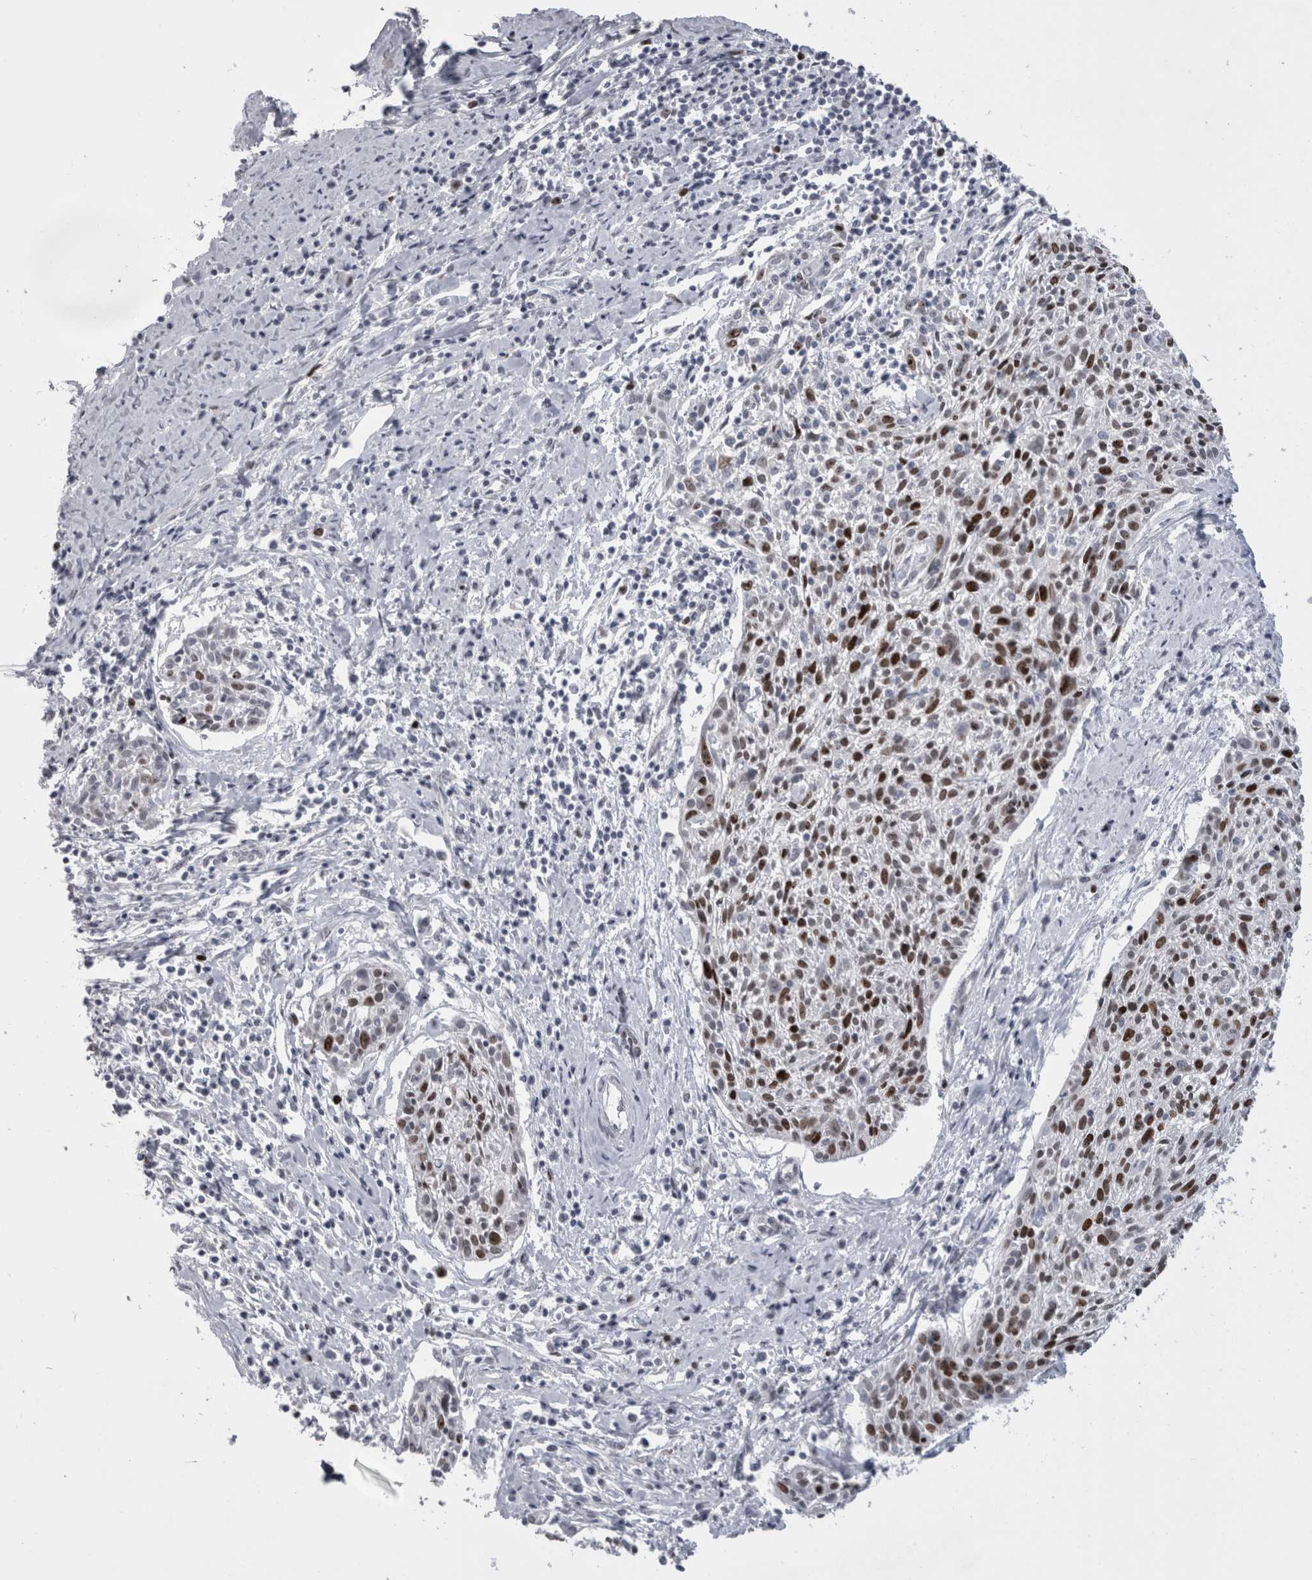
{"staining": {"intensity": "strong", "quantity": "25%-75%", "location": "nuclear"}, "tissue": "cervical cancer", "cell_type": "Tumor cells", "image_type": "cancer", "snomed": [{"axis": "morphology", "description": "Squamous cell carcinoma, NOS"}, {"axis": "topography", "description": "Cervix"}], "caption": "Protein staining displays strong nuclear expression in about 25%-75% of tumor cells in squamous cell carcinoma (cervical).", "gene": "KIF18B", "patient": {"sex": "female", "age": 51}}